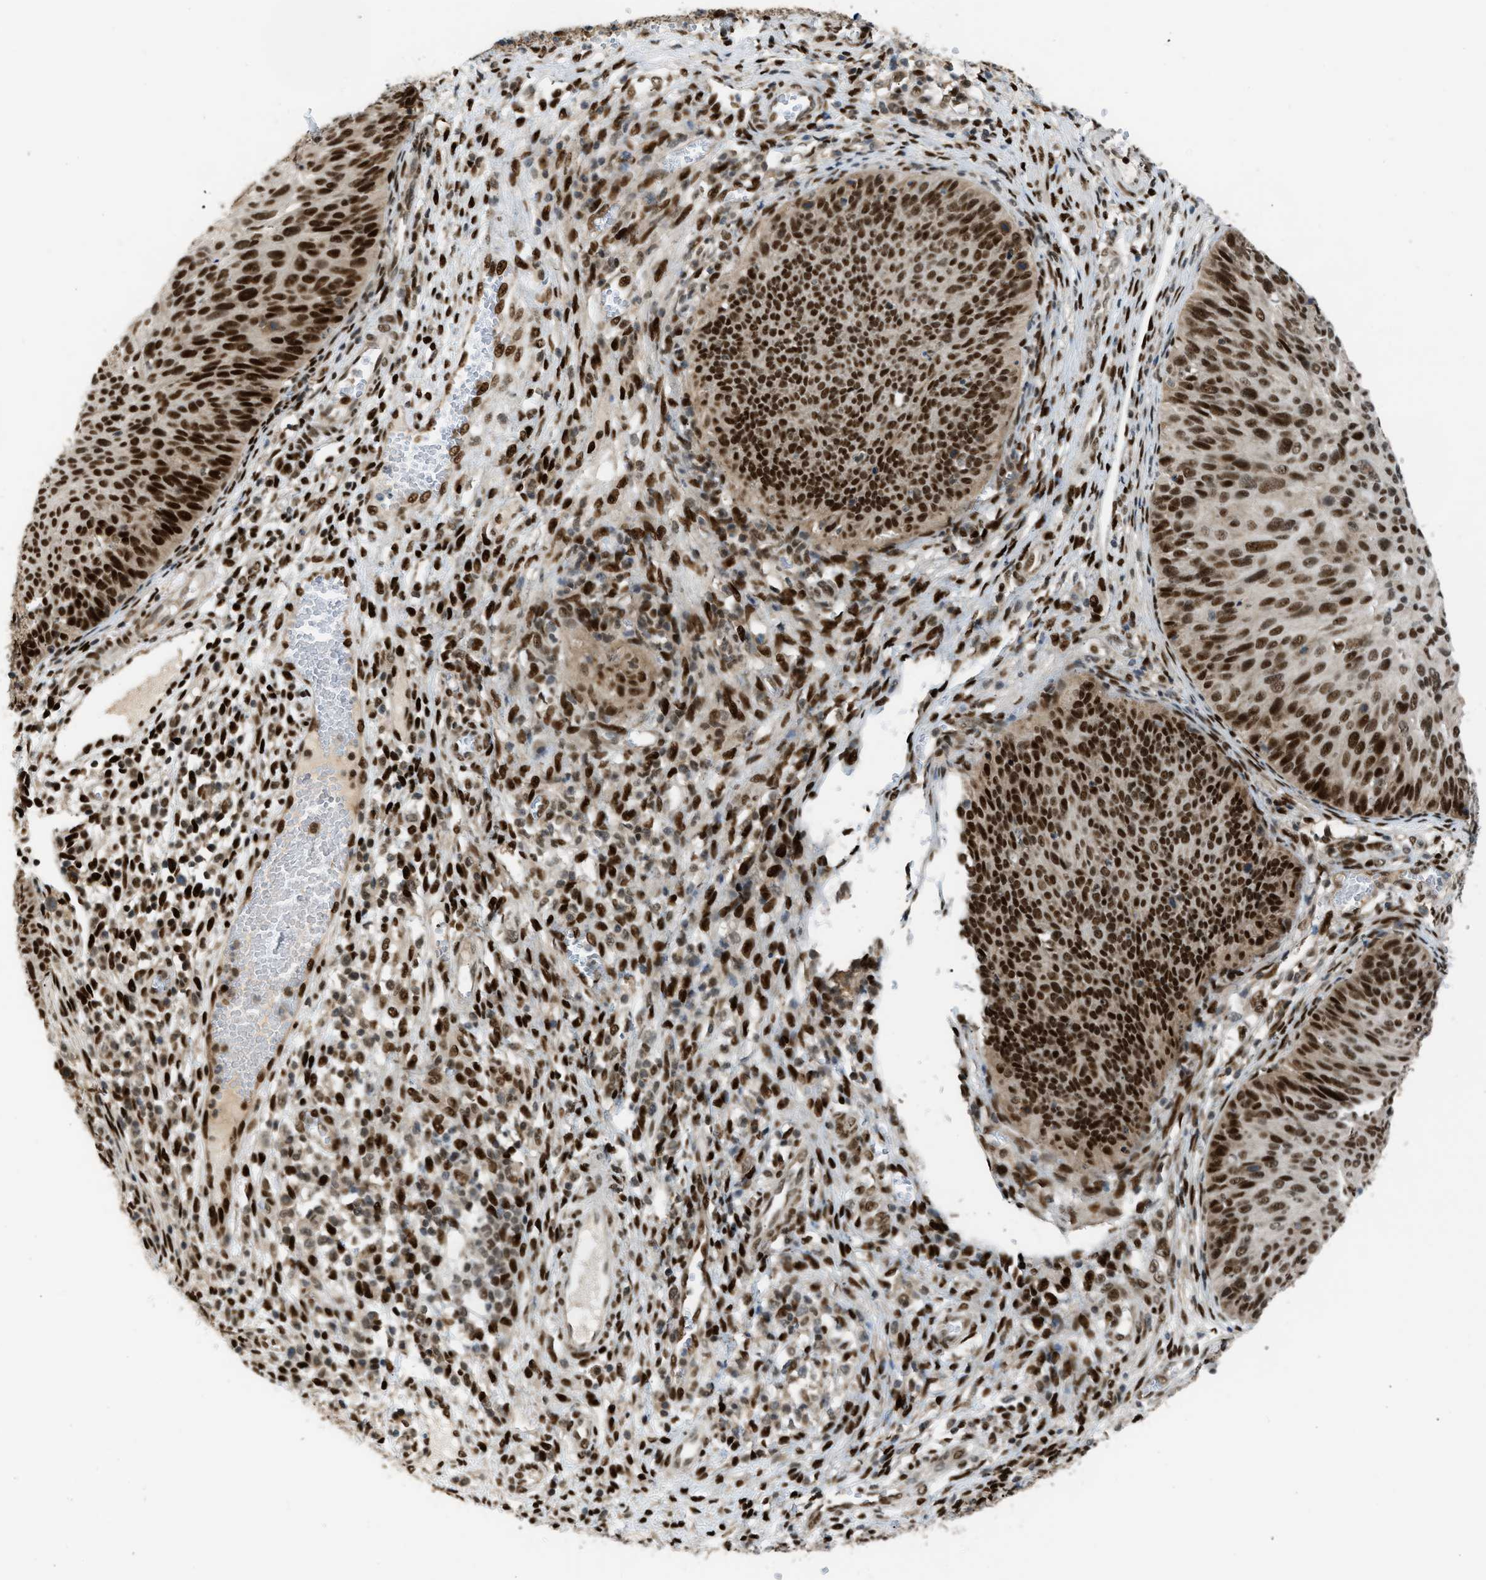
{"staining": {"intensity": "strong", "quantity": ">75%", "location": "nuclear"}, "tissue": "cervical cancer", "cell_type": "Tumor cells", "image_type": "cancer", "snomed": [{"axis": "morphology", "description": "Squamous cell carcinoma, NOS"}, {"axis": "topography", "description": "Cervix"}], "caption": "About >75% of tumor cells in cervical cancer (squamous cell carcinoma) exhibit strong nuclear protein expression as visualized by brown immunohistochemical staining.", "gene": "SSBP2", "patient": {"sex": "female", "age": 36}}